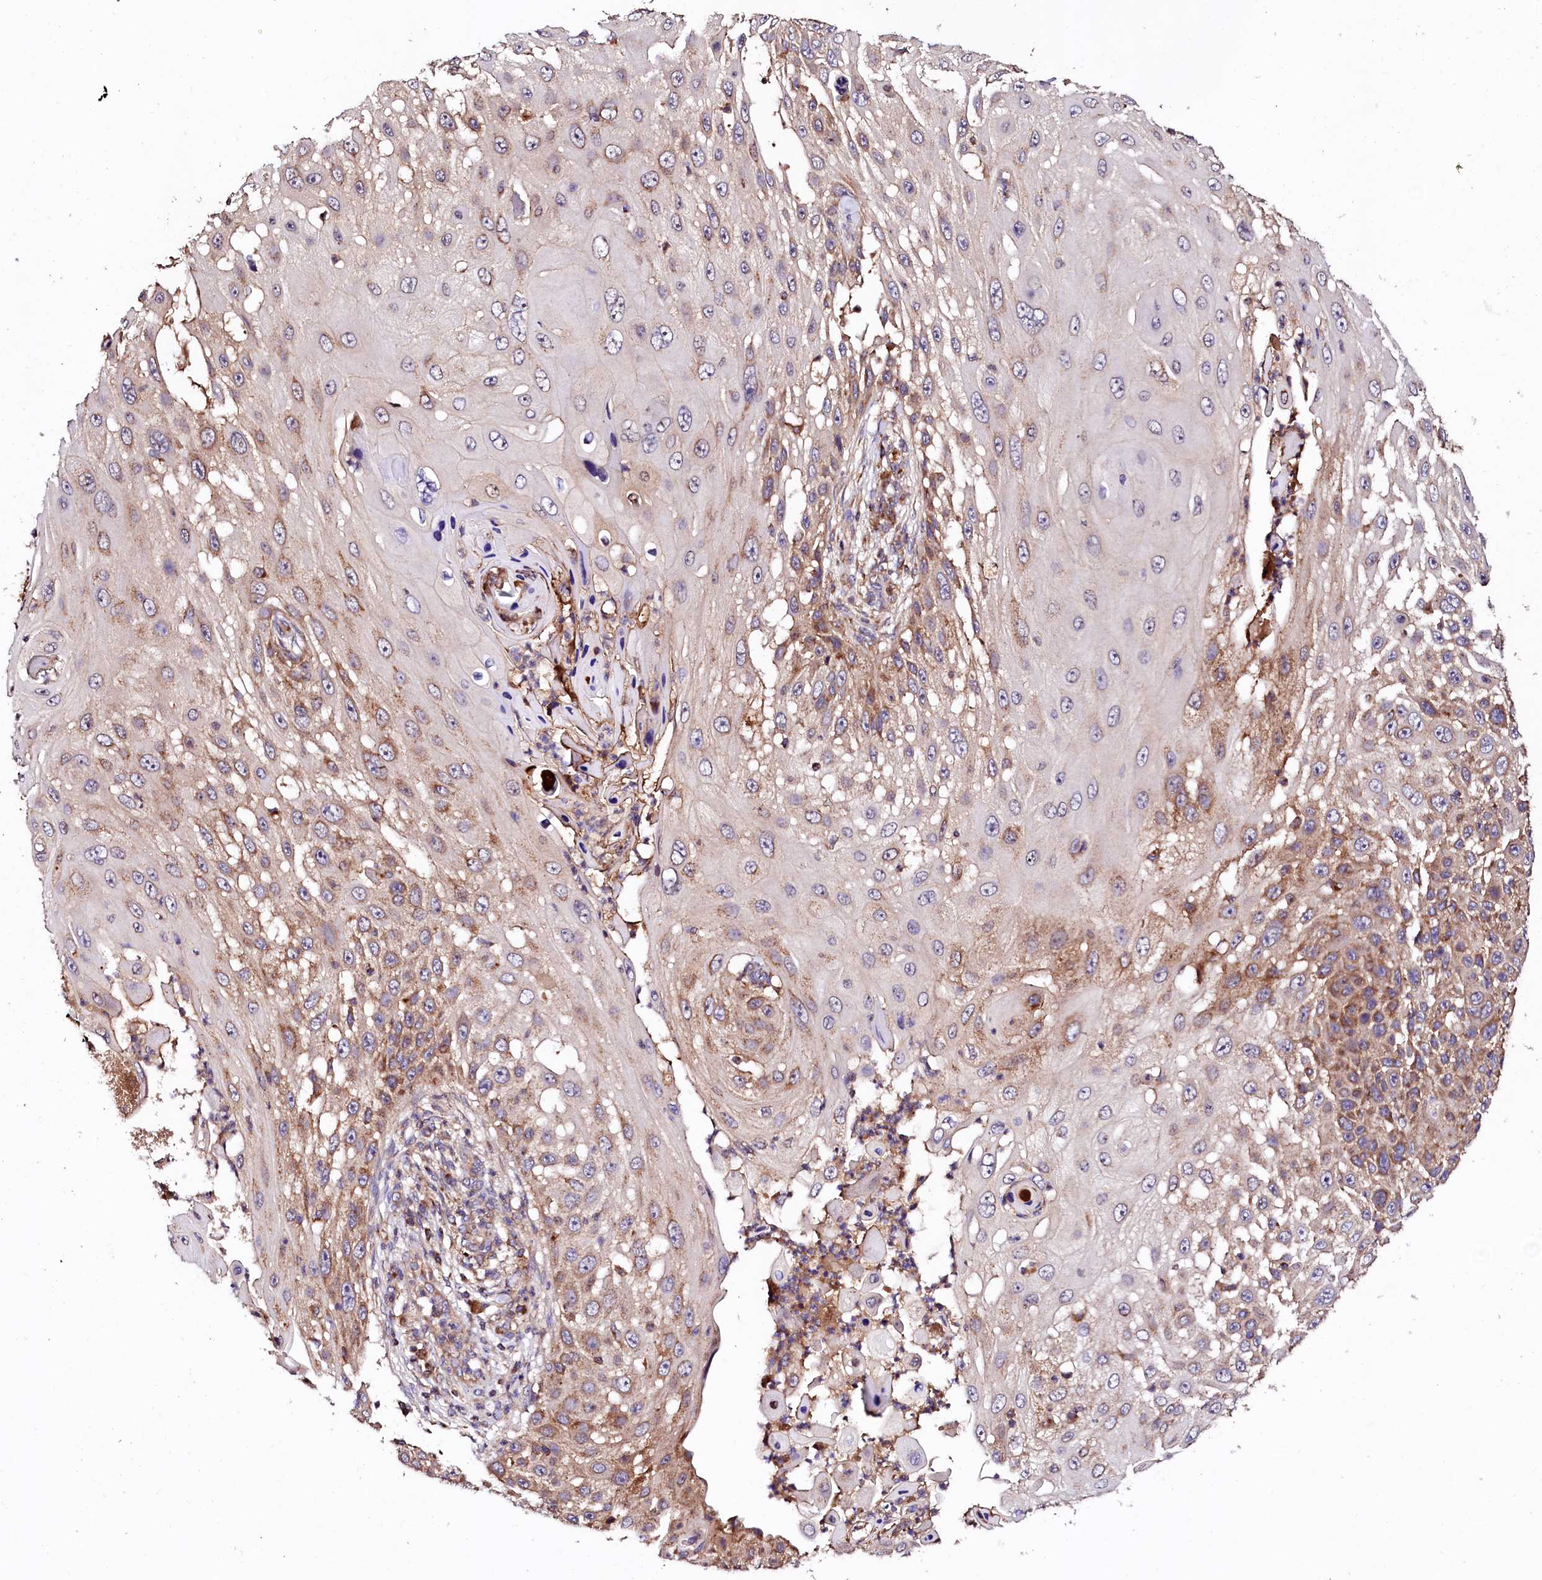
{"staining": {"intensity": "moderate", "quantity": "25%-75%", "location": "cytoplasmic/membranous"}, "tissue": "skin cancer", "cell_type": "Tumor cells", "image_type": "cancer", "snomed": [{"axis": "morphology", "description": "Squamous cell carcinoma, NOS"}, {"axis": "topography", "description": "Skin"}], "caption": "An image showing moderate cytoplasmic/membranous expression in approximately 25%-75% of tumor cells in squamous cell carcinoma (skin), as visualized by brown immunohistochemical staining.", "gene": "ST3GAL1", "patient": {"sex": "female", "age": 44}}